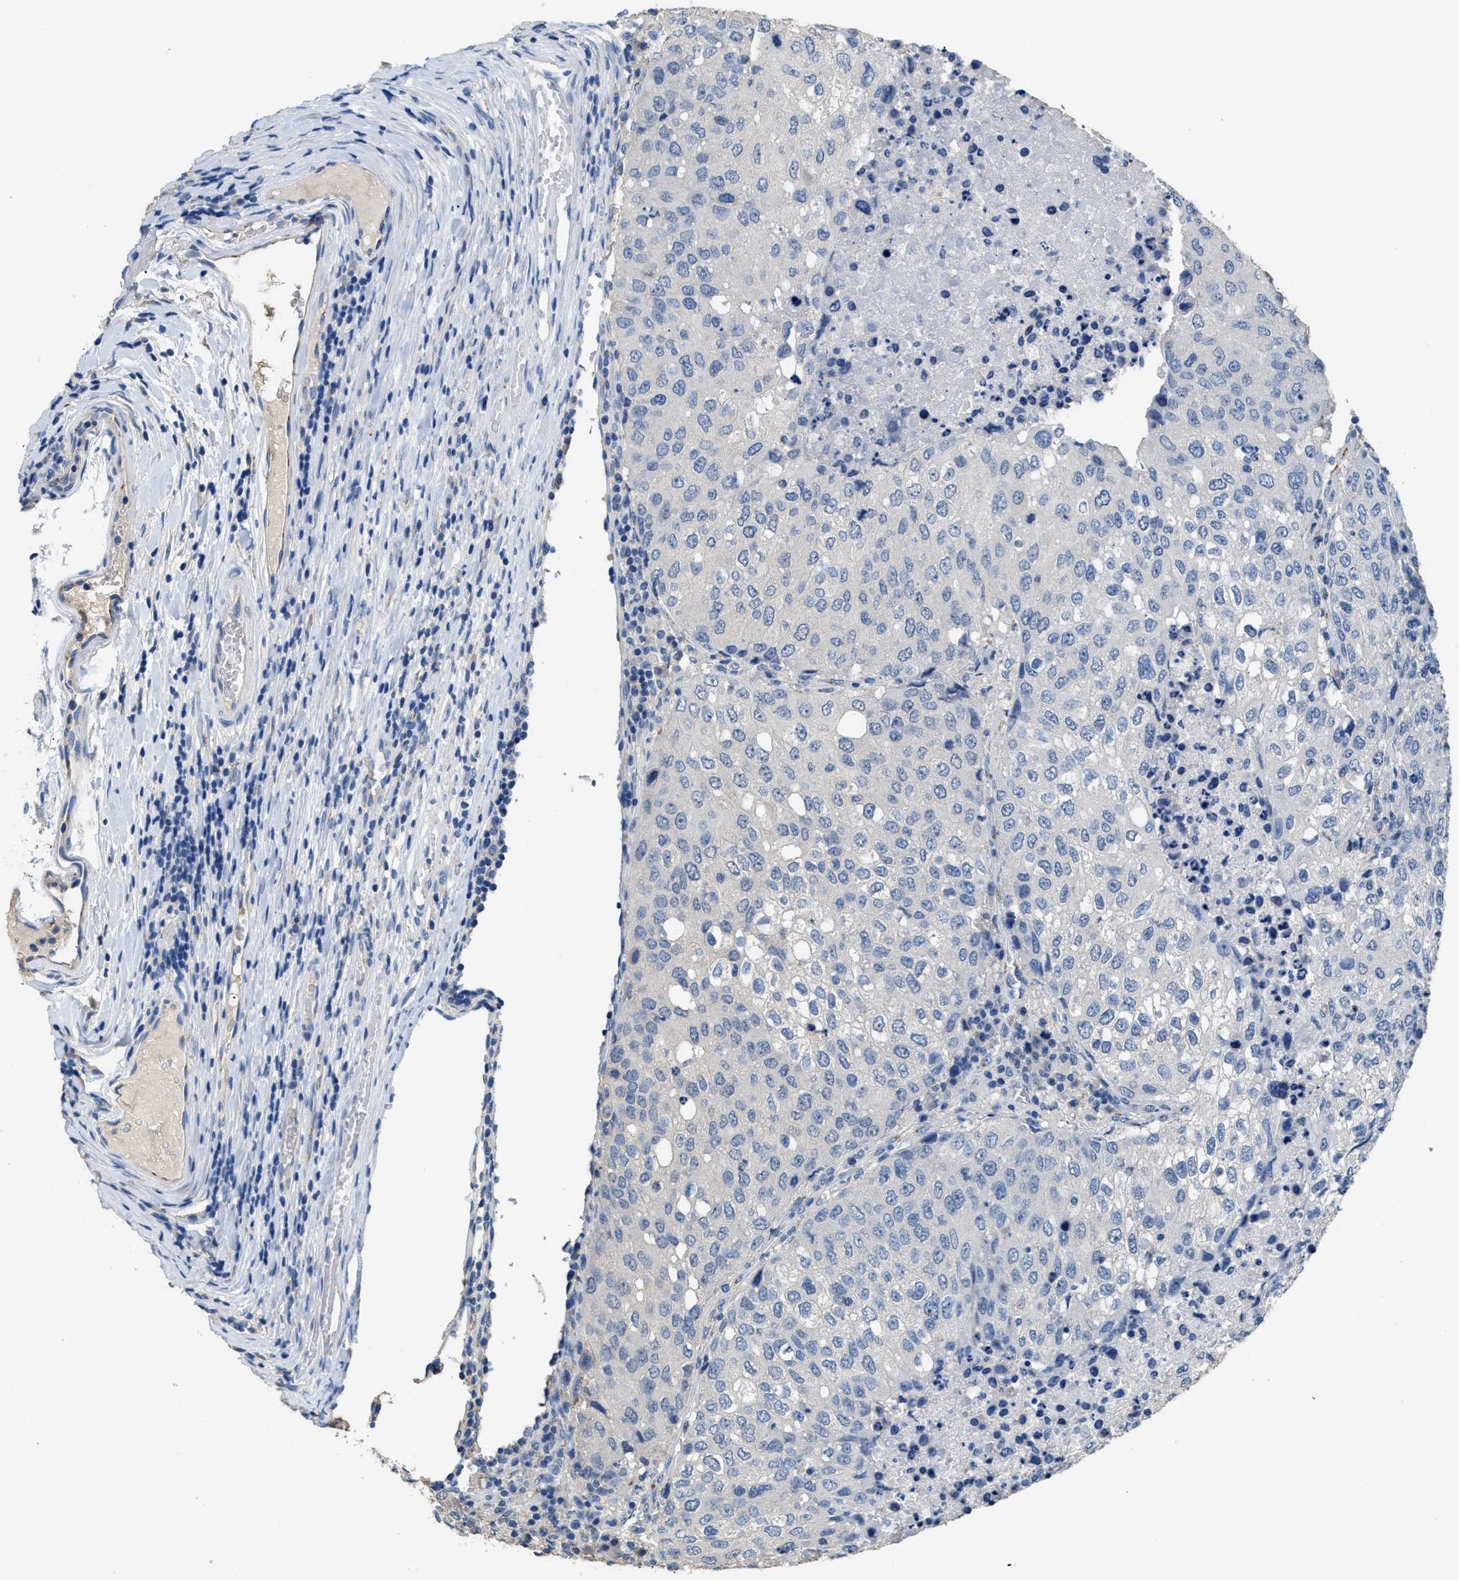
{"staining": {"intensity": "negative", "quantity": "none", "location": "none"}, "tissue": "urothelial cancer", "cell_type": "Tumor cells", "image_type": "cancer", "snomed": [{"axis": "morphology", "description": "Urothelial carcinoma, High grade"}, {"axis": "topography", "description": "Lymph node"}, {"axis": "topography", "description": "Urinary bladder"}], "caption": "Micrograph shows no significant protein positivity in tumor cells of urothelial cancer.", "gene": "GOLM1", "patient": {"sex": "male", "age": 51}}